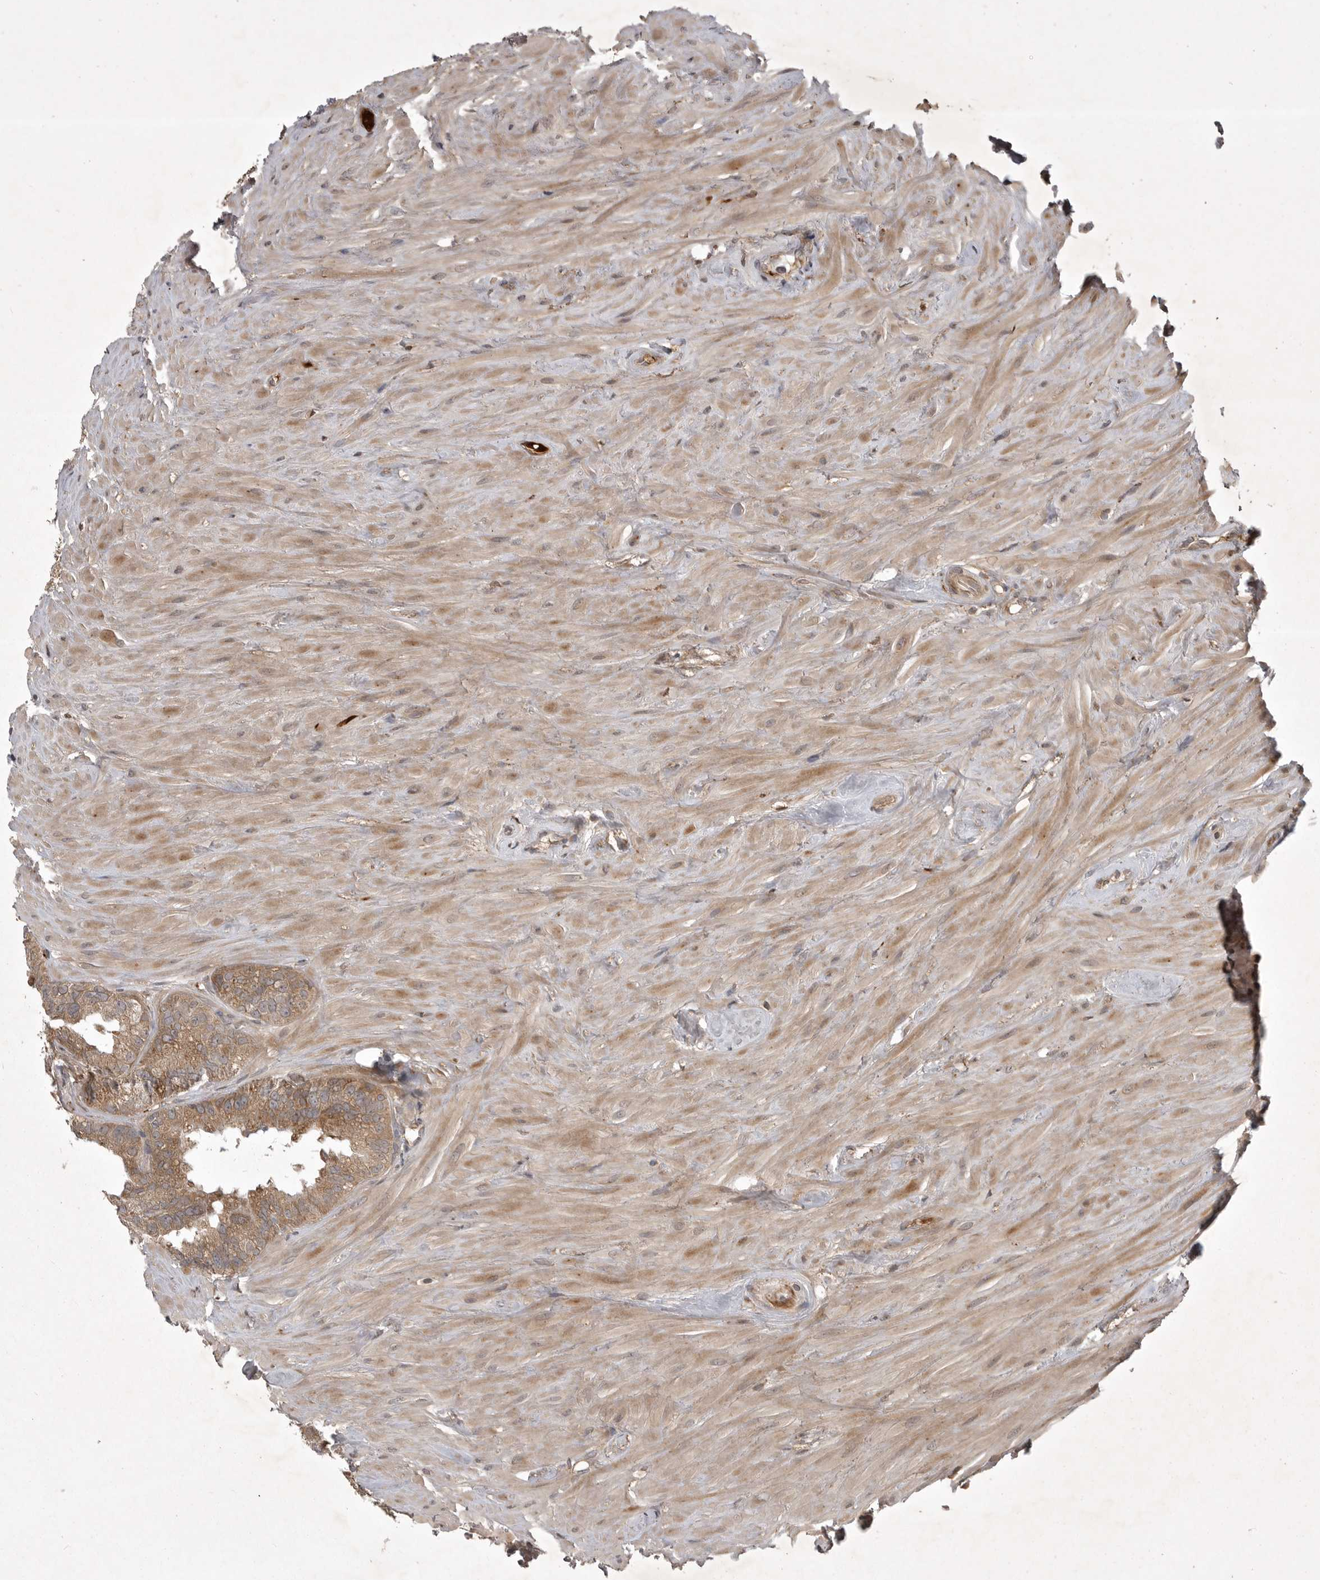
{"staining": {"intensity": "moderate", "quantity": ">75%", "location": "cytoplasmic/membranous"}, "tissue": "seminal vesicle", "cell_type": "Glandular cells", "image_type": "normal", "snomed": [{"axis": "morphology", "description": "Normal tissue, NOS"}, {"axis": "topography", "description": "Seminal veicle"}], "caption": "Approximately >75% of glandular cells in unremarkable seminal vesicle demonstrate moderate cytoplasmic/membranous protein staining as visualized by brown immunohistochemical staining.", "gene": "GPR31", "patient": {"sex": "male", "age": 80}}